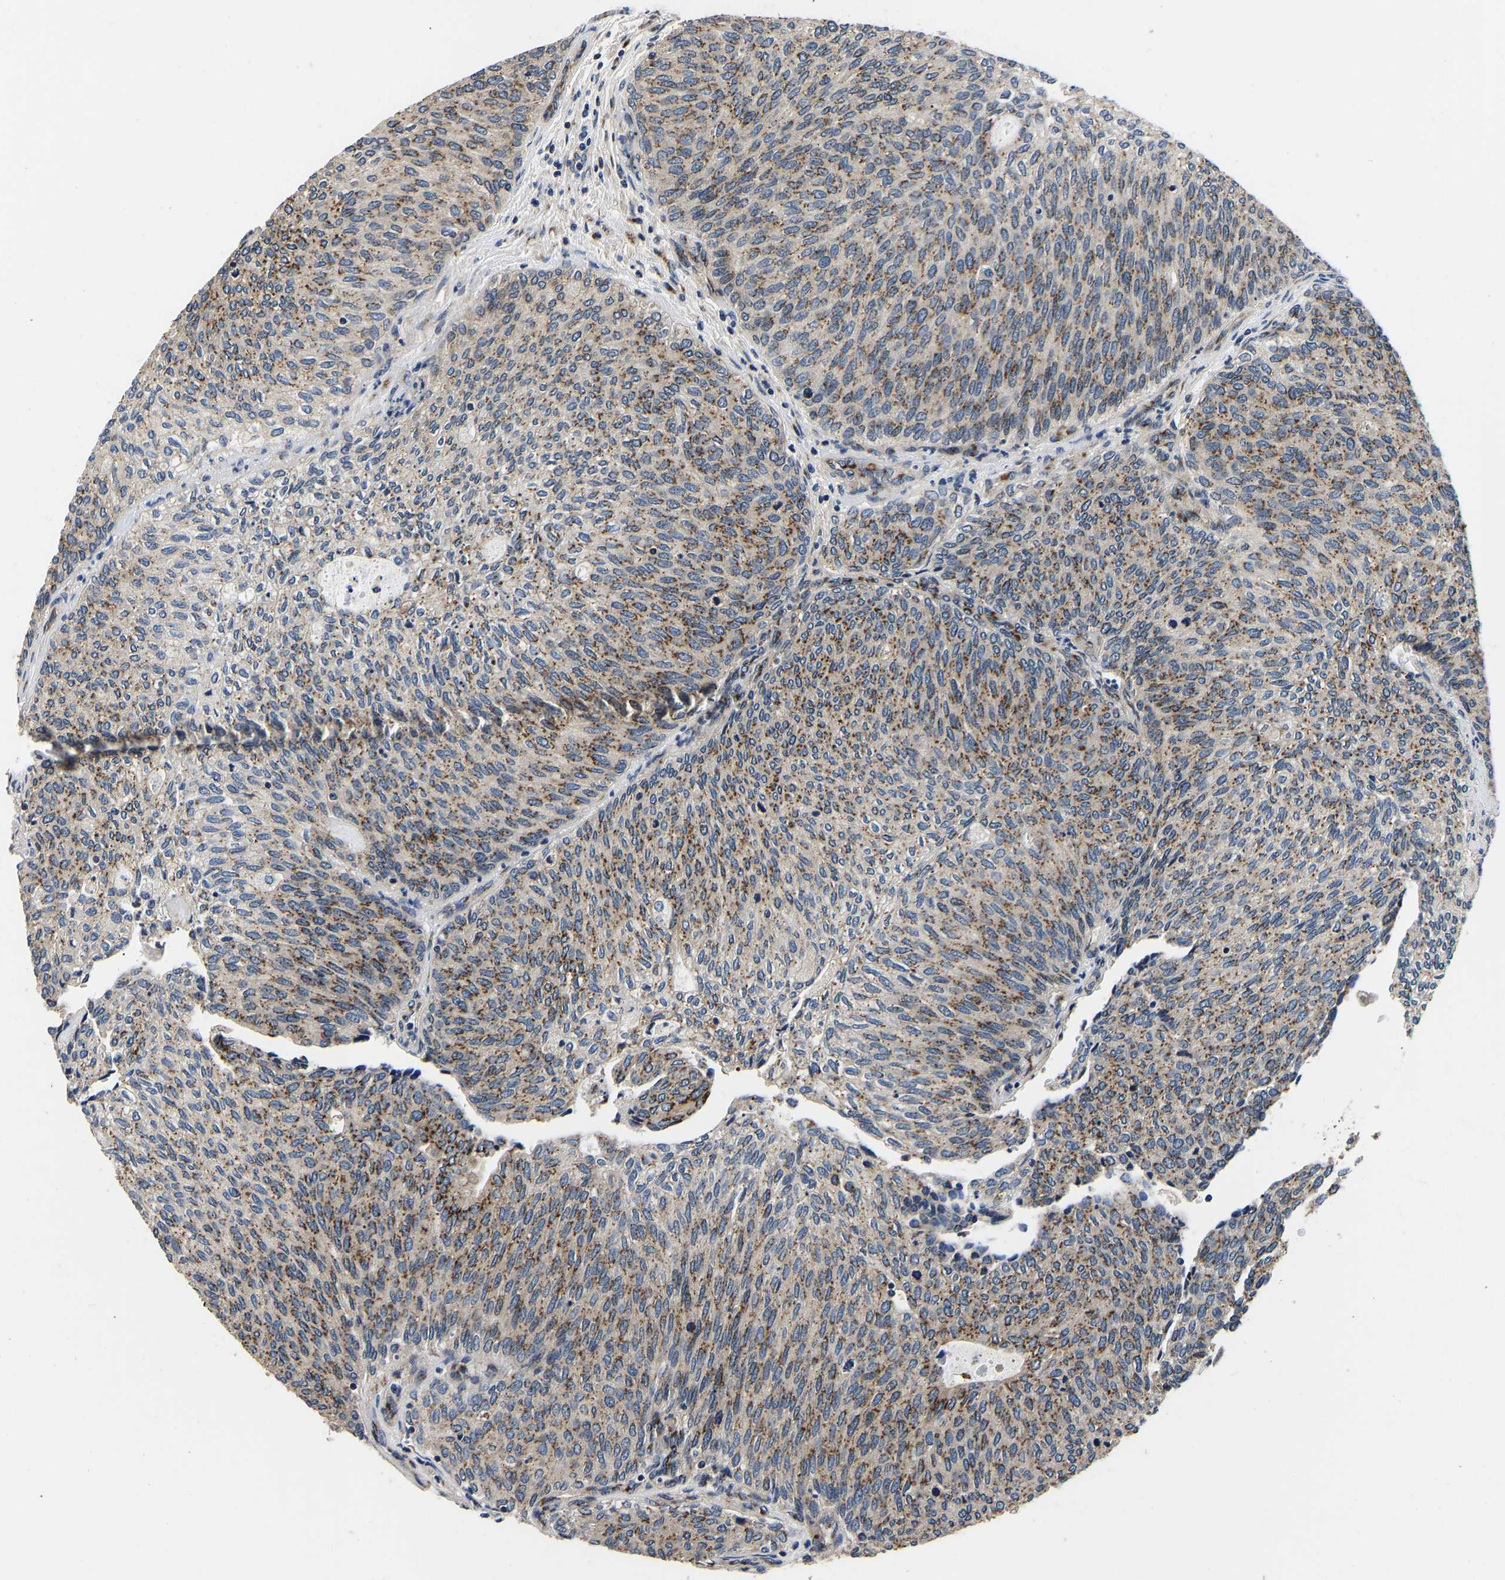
{"staining": {"intensity": "moderate", "quantity": ">75%", "location": "cytoplasmic/membranous"}, "tissue": "urothelial cancer", "cell_type": "Tumor cells", "image_type": "cancer", "snomed": [{"axis": "morphology", "description": "Urothelial carcinoma, Low grade"}, {"axis": "topography", "description": "Urinary bladder"}], "caption": "The image shows immunohistochemical staining of urothelial cancer. There is moderate cytoplasmic/membranous expression is identified in approximately >75% of tumor cells.", "gene": "RABAC1", "patient": {"sex": "female", "age": 79}}